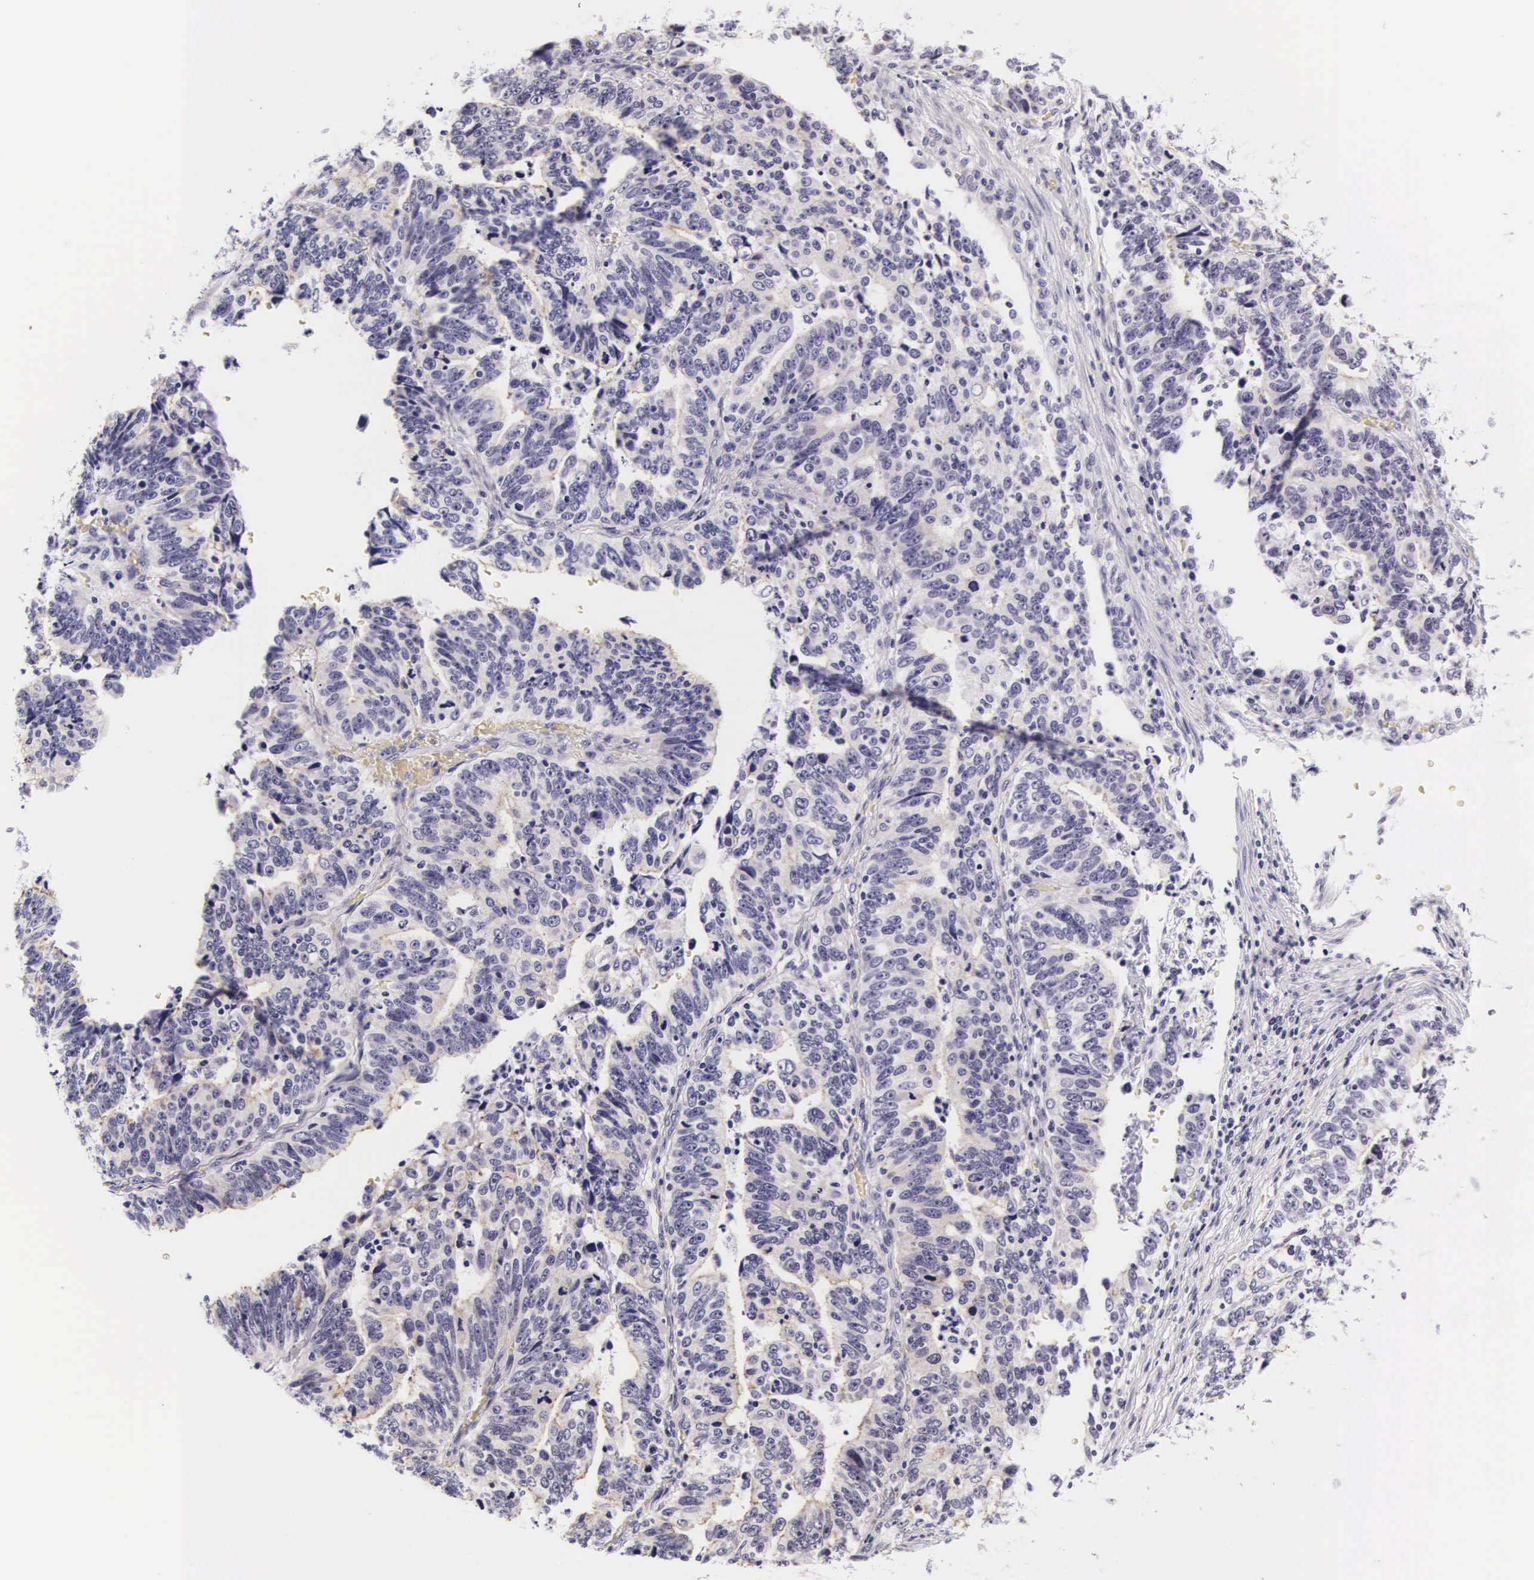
{"staining": {"intensity": "weak", "quantity": "<25%", "location": "cytoplasmic/membranous"}, "tissue": "stomach cancer", "cell_type": "Tumor cells", "image_type": "cancer", "snomed": [{"axis": "morphology", "description": "Adenocarcinoma, NOS"}, {"axis": "topography", "description": "Stomach, upper"}], "caption": "The histopathology image demonstrates no staining of tumor cells in stomach cancer.", "gene": "PHETA2", "patient": {"sex": "female", "age": 50}}